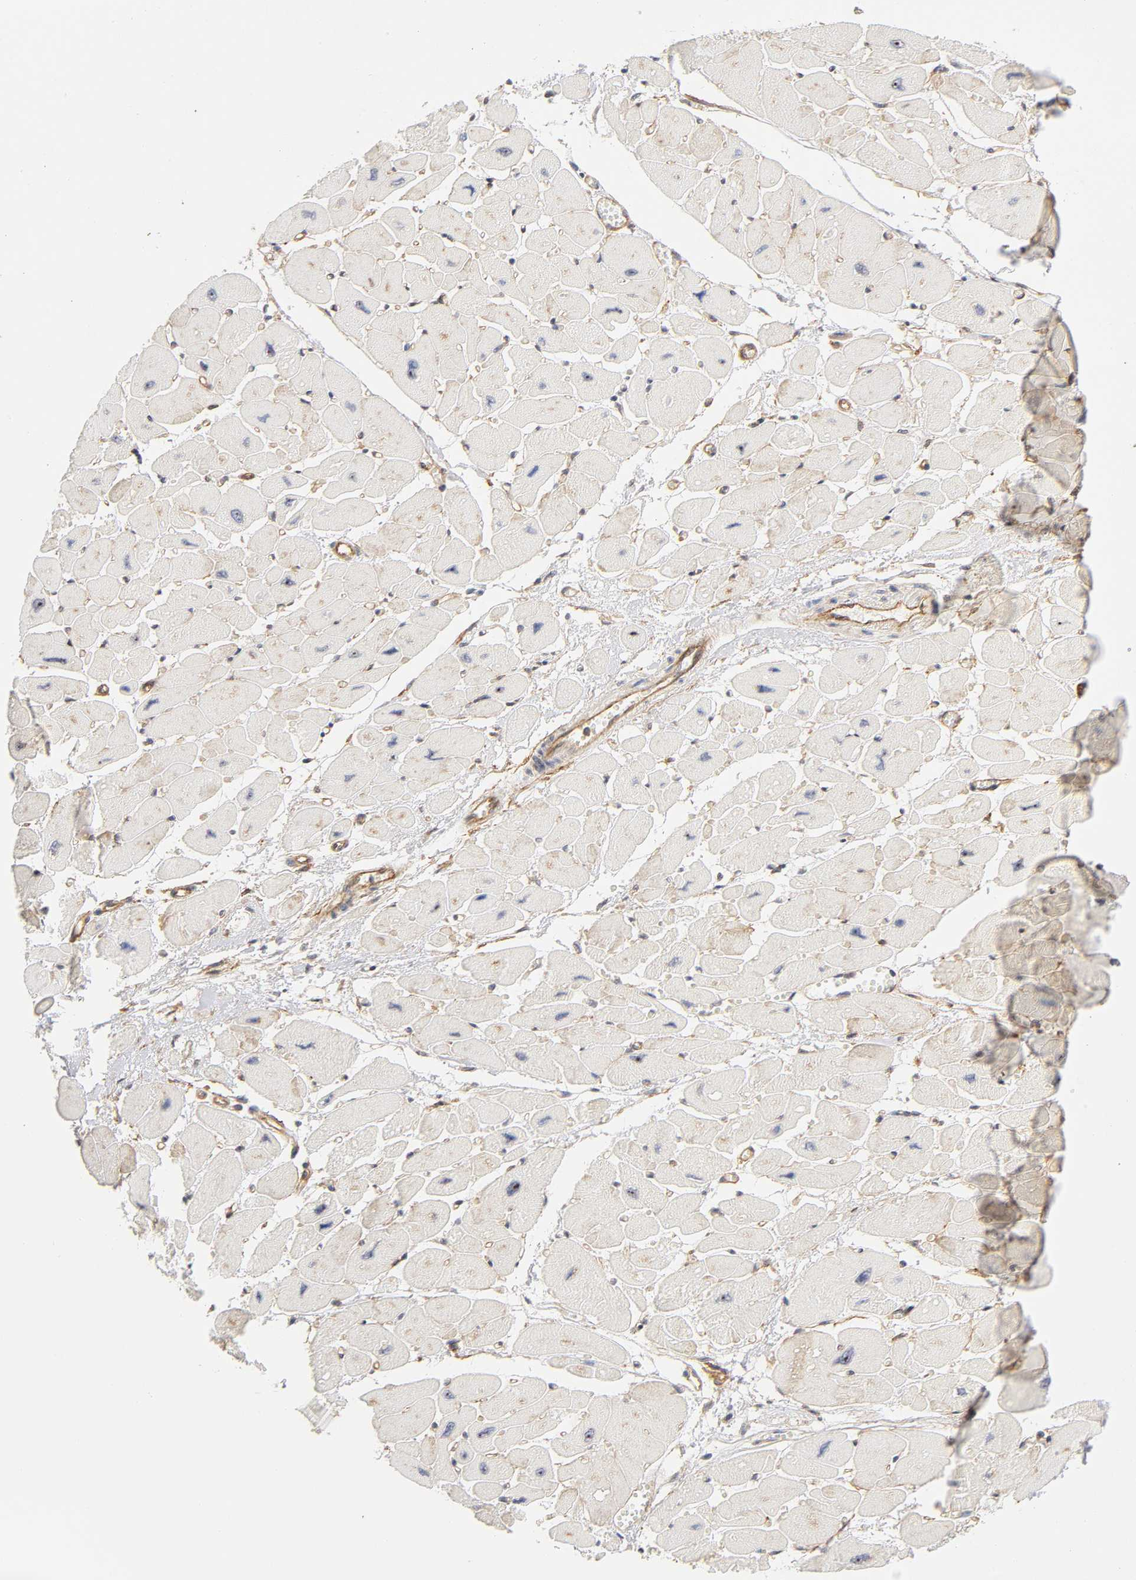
{"staining": {"intensity": "strong", "quantity": "25%-75%", "location": "cytoplasmic/membranous,nuclear"}, "tissue": "heart muscle", "cell_type": "Cardiomyocytes", "image_type": "normal", "snomed": [{"axis": "morphology", "description": "Normal tissue, NOS"}, {"axis": "topography", "description": "Heart"}], "caption": "Approximately 25%-75% of cardiomyocytes in normal heart muscle show strong cytoplasmic/membranous,nuclear protein staining as visualized by brown immunohistochemical staining.", "gene": "PLD1", "patient": {"sex": "female", "age": 54}}